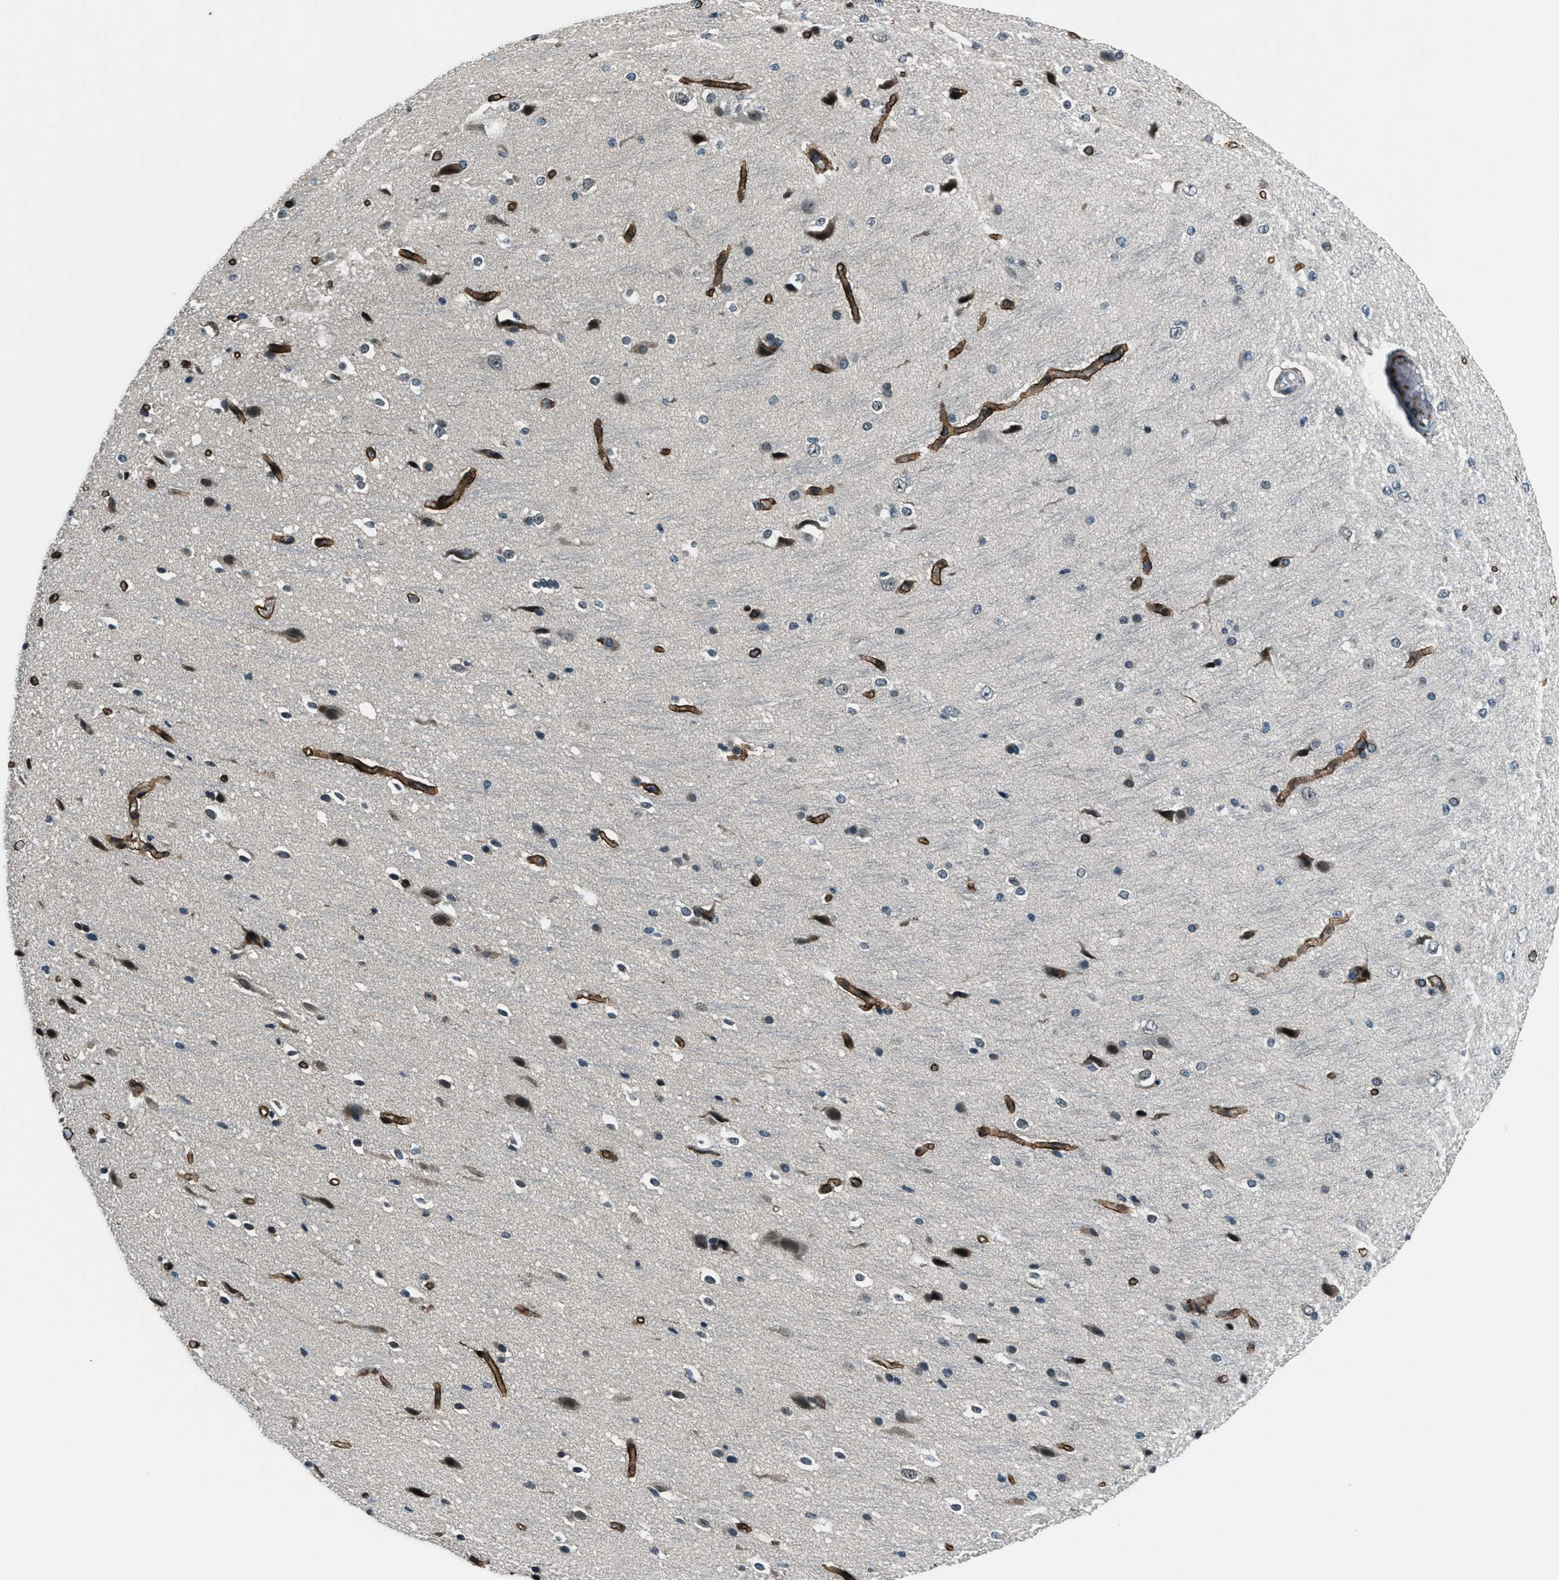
{"staining": {"intensity": "strong", "quantity": ">75%", "location": "cytoplasmic/membranous"}, "tissue": "cerebral cortex", "cell_type": "Endothelial cells", "image_type": "normal", "snomed": [{"axis": "morphology", "description": "Normal tissue, NOS"}, {"axis": "morphology", "description": "Developmental malformation"}, {"axis": "topography", "description": "Cerebral cortex"}], "caption": "This photomicrograph displays IHC staining of normal cerebral cortex, with high strong cytoplasmic/membranous expression in about >75% of endothelial cells.", "gene": "ACTL9", "patient": {"sex": "female", "age": 30}}